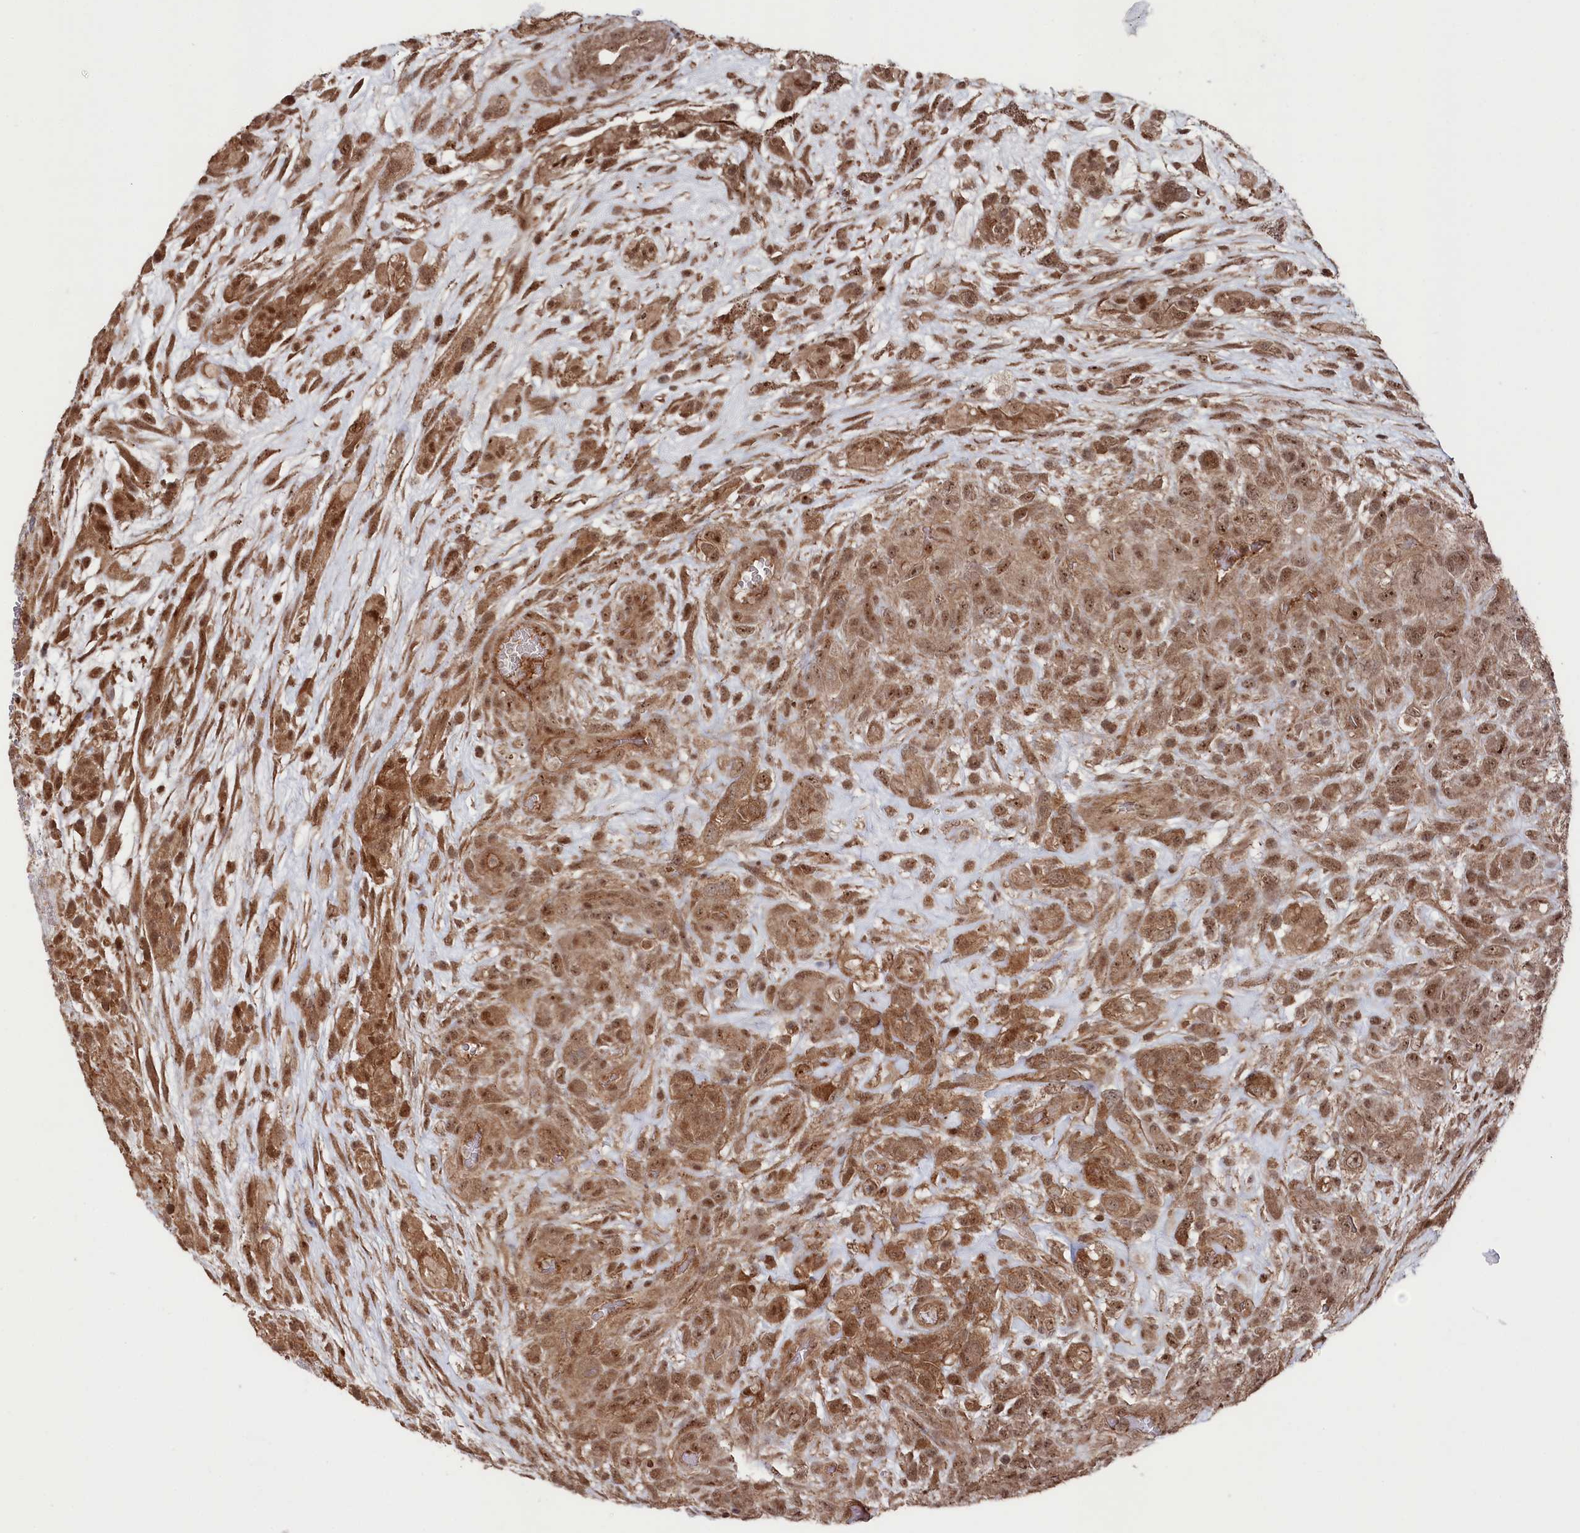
{"staining": {"intensity": "moderate", "quantity": ">75%", "location": "cytoplasmic/membranous,nuclear"}, "tissue": "glioma", "cell_type": "Tumor cells", "image_type": "cancer", "snomed": [{"axis": "morphology", "description": "Glioma, malignant, High grade"}, {"axis": "topography", "description": "Brain"}], "caption": "Glioma stained for a protein demonstrates moderate cytoplasmic/membranous and nuclear positivity in tumor cells.", "gene": "BORCS7", "patient": {"sex": "male", "age": 61}}